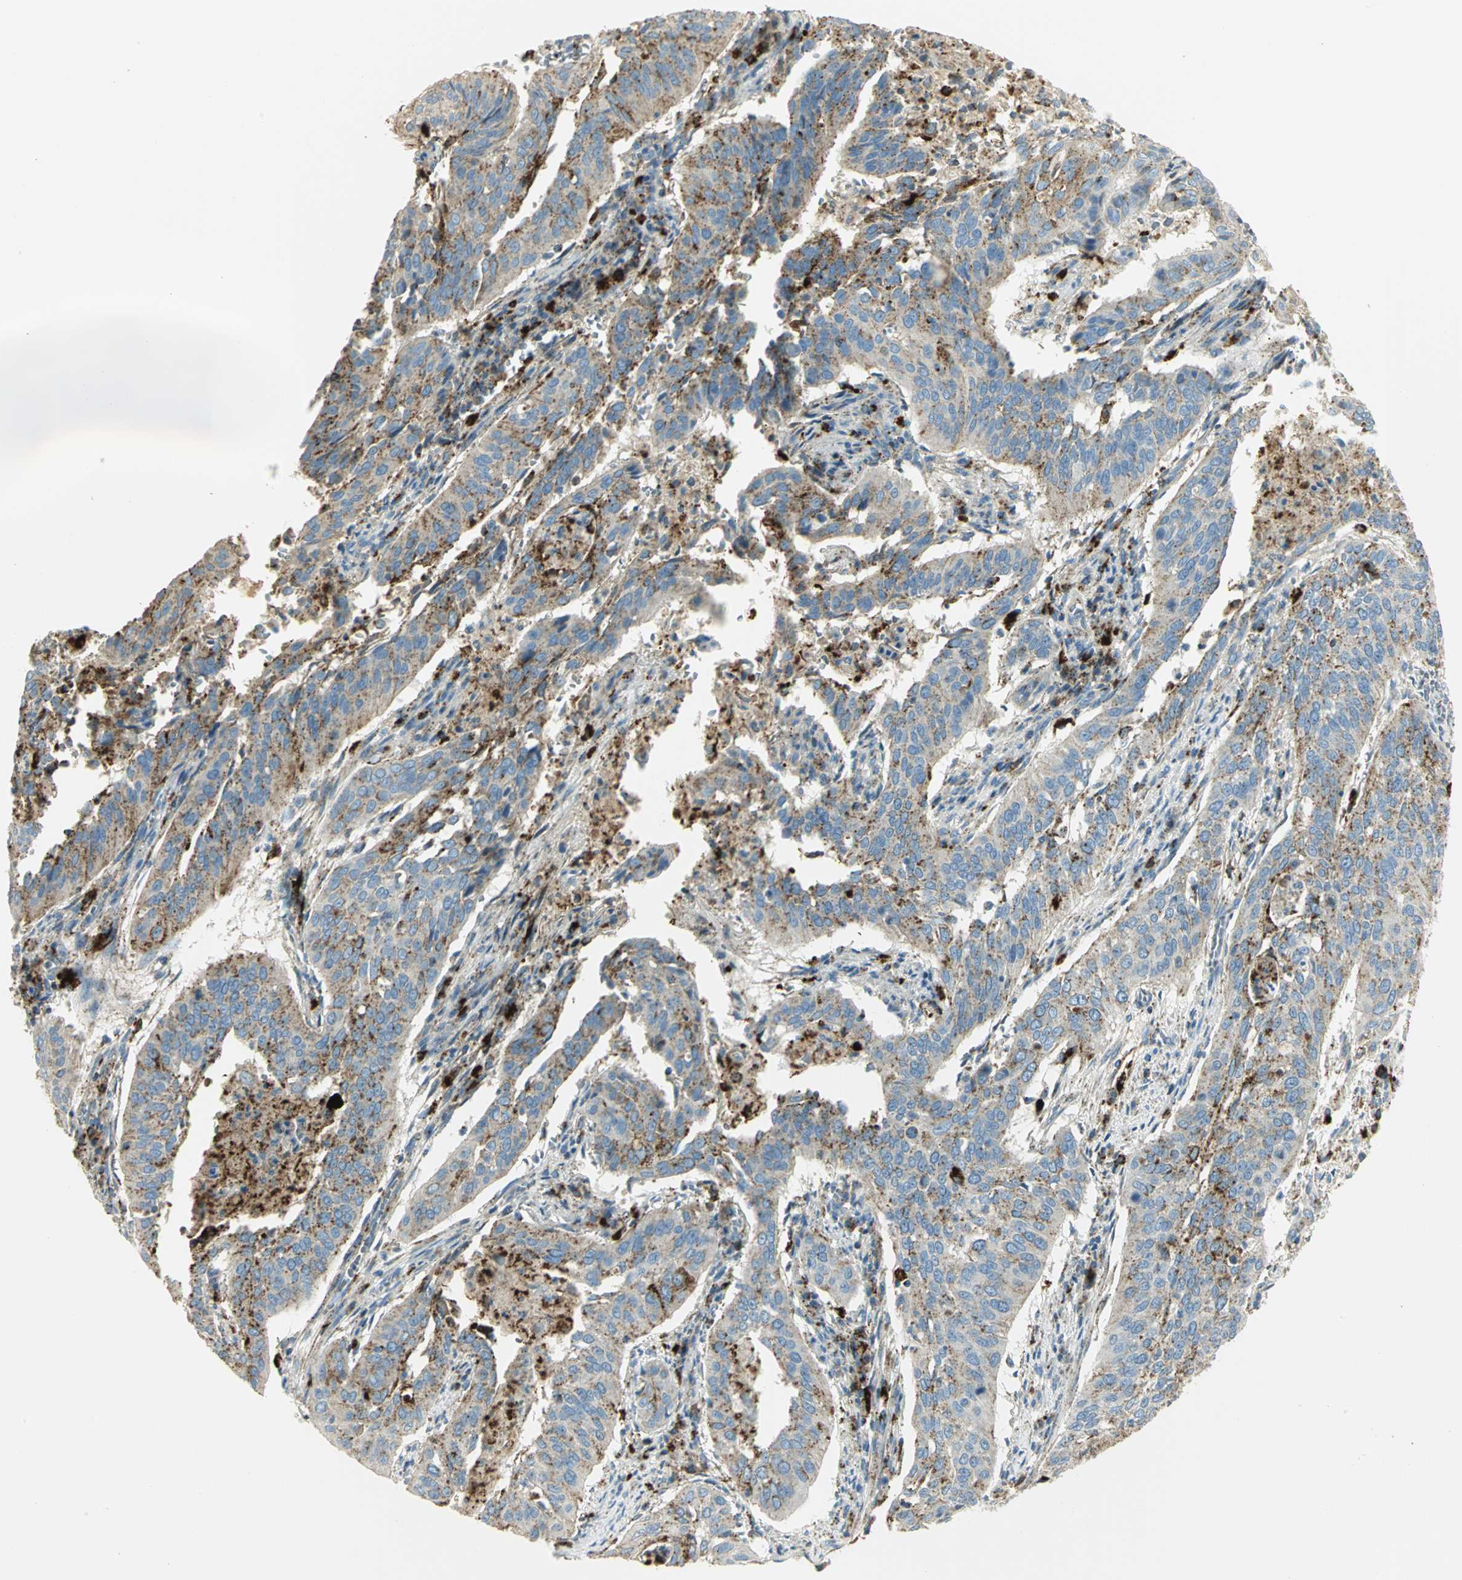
{"staining": {"intensity": "moderate", "quantity": "25%-75%", "location": "cytoplasmic/membranous"}, "tissue": "cervical cancer", "cell_type": "Tumor cells", "image_type": "cancer", "snomed": [{"axis": "morphology", "description": "Squamous cell carcinoma, NOS"}, {"axis": "topography", "description": "Cervix"}], "caption": "This is a photomicrograph of IHC staining of squamous cell carcinoma (cervical), which shows moderate staining in the cytoplasmic/membranous of tumor cells.", "gene": "ARSA", "patient": {"sex": "female", "age": 39}}